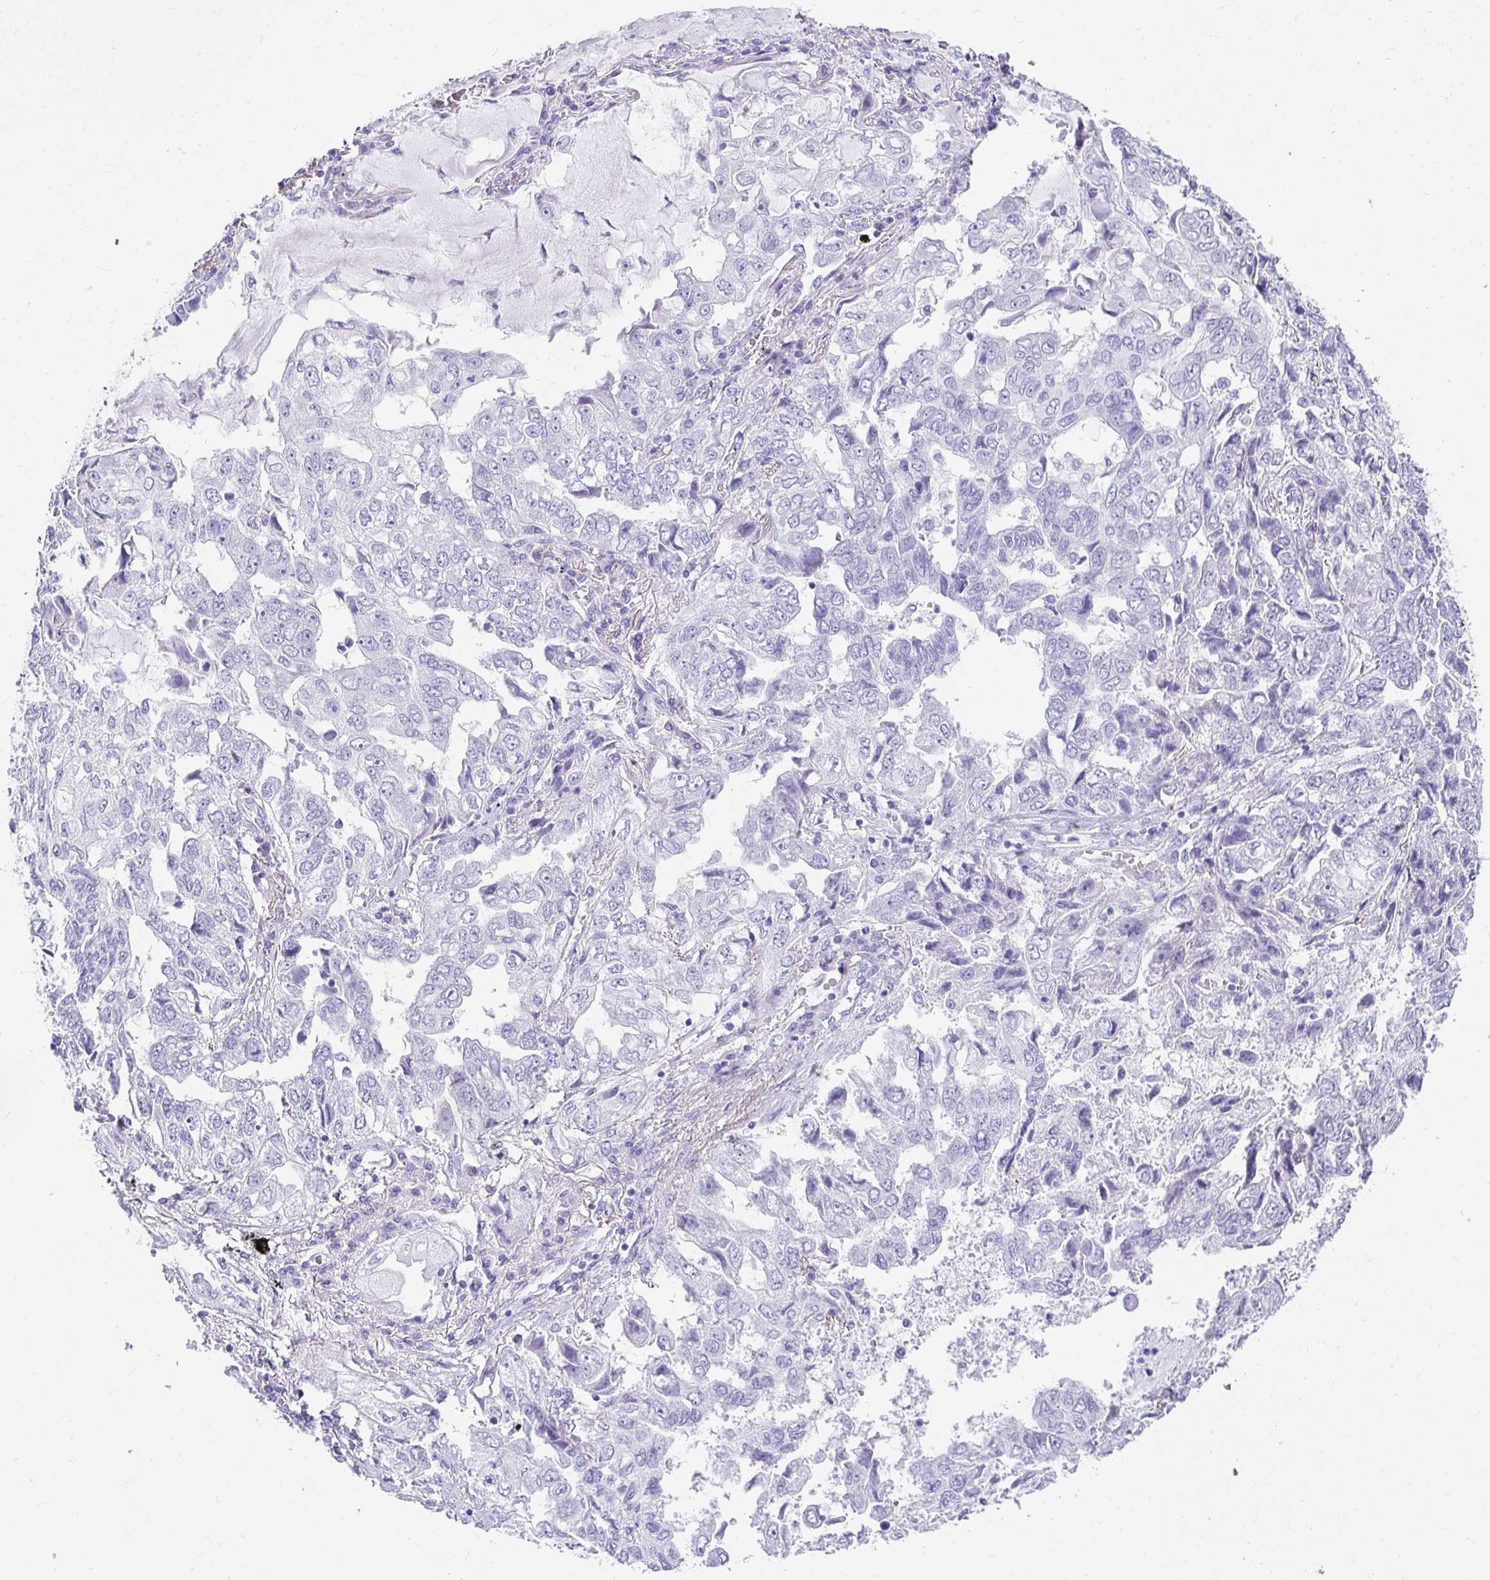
{"staining": {"intensity": "negative", "quantity": "none", "location": "none"}, "tissue": "lung cancer", "cell_type": "Tumor cells", "image_type": "cancer", "snomed": [{"axis": "morphology", "description": "Adenocarcinoma, NOS"}, {"axis": "topography", "description": "Lung"}], "caption": "Tumor cells are negative for brown protein staining in lung cancer (adenocarcinoma). (Brightfield microscopy of DAB immunohistochemistry at high magnification).", "gene": "CHAT", "patient": {"sex": "female", "age": 52}}